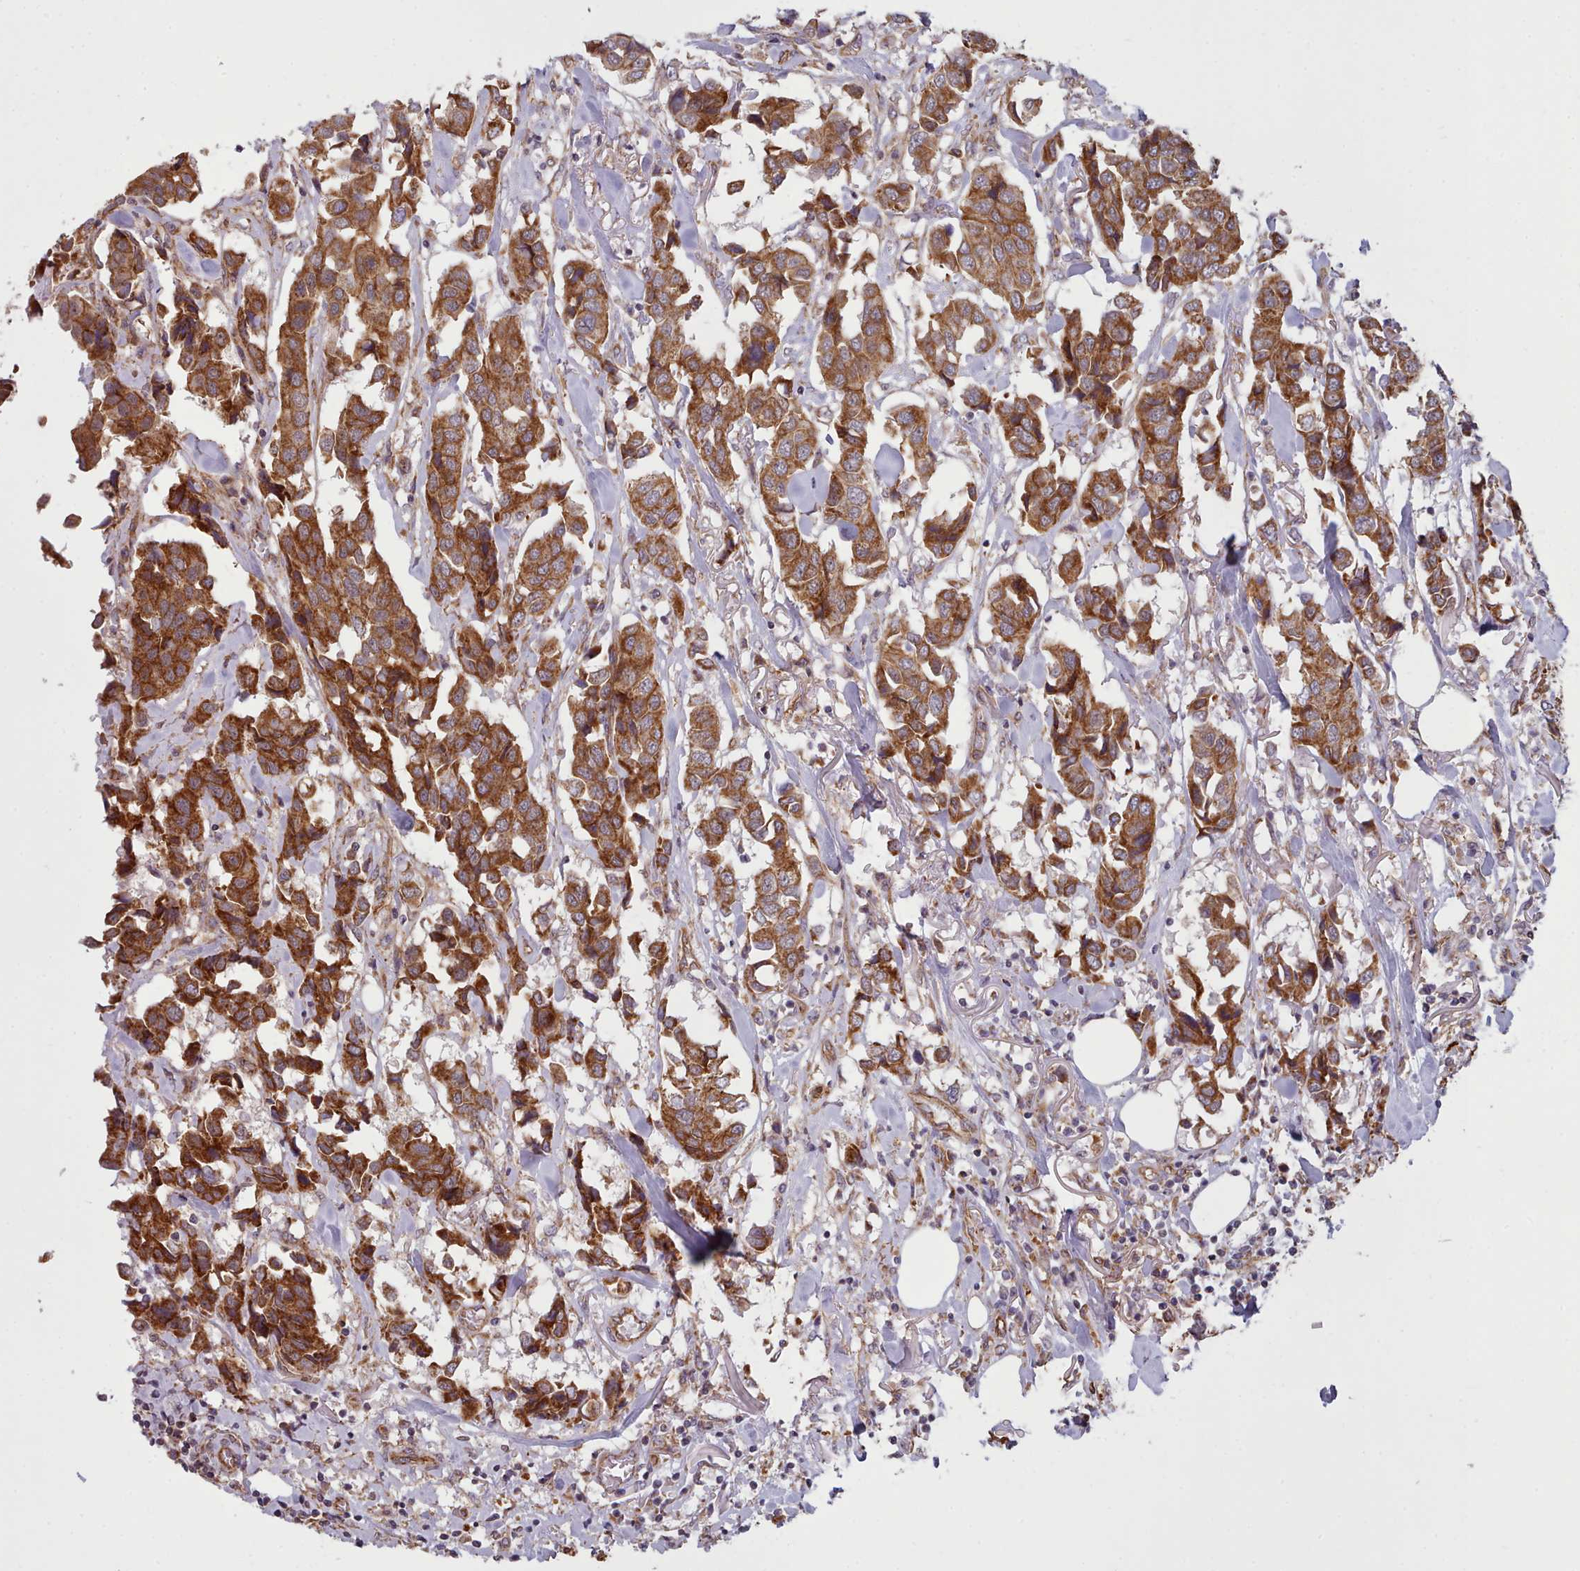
{"staining": {"intensity": "strong", "quantity": ">75%", "location": "cytoplasmic/membranous"}, "tissue": "breast cancer", "cell_type": "Tumor cells", "image_type": "cancer", "snomed": [{"axis": "morphology", "description": "Duct carcinoma"}, {"axis": "topography", "description": "Breast"}], "caption": "A high amount of strong cytoplasmic/membranous positivity is present in approximately >75% of tumor cells in breast intraductal carcinoma tissue.", "gene": "MRPL46", "patient": {"sex": "female", "age": 80}}